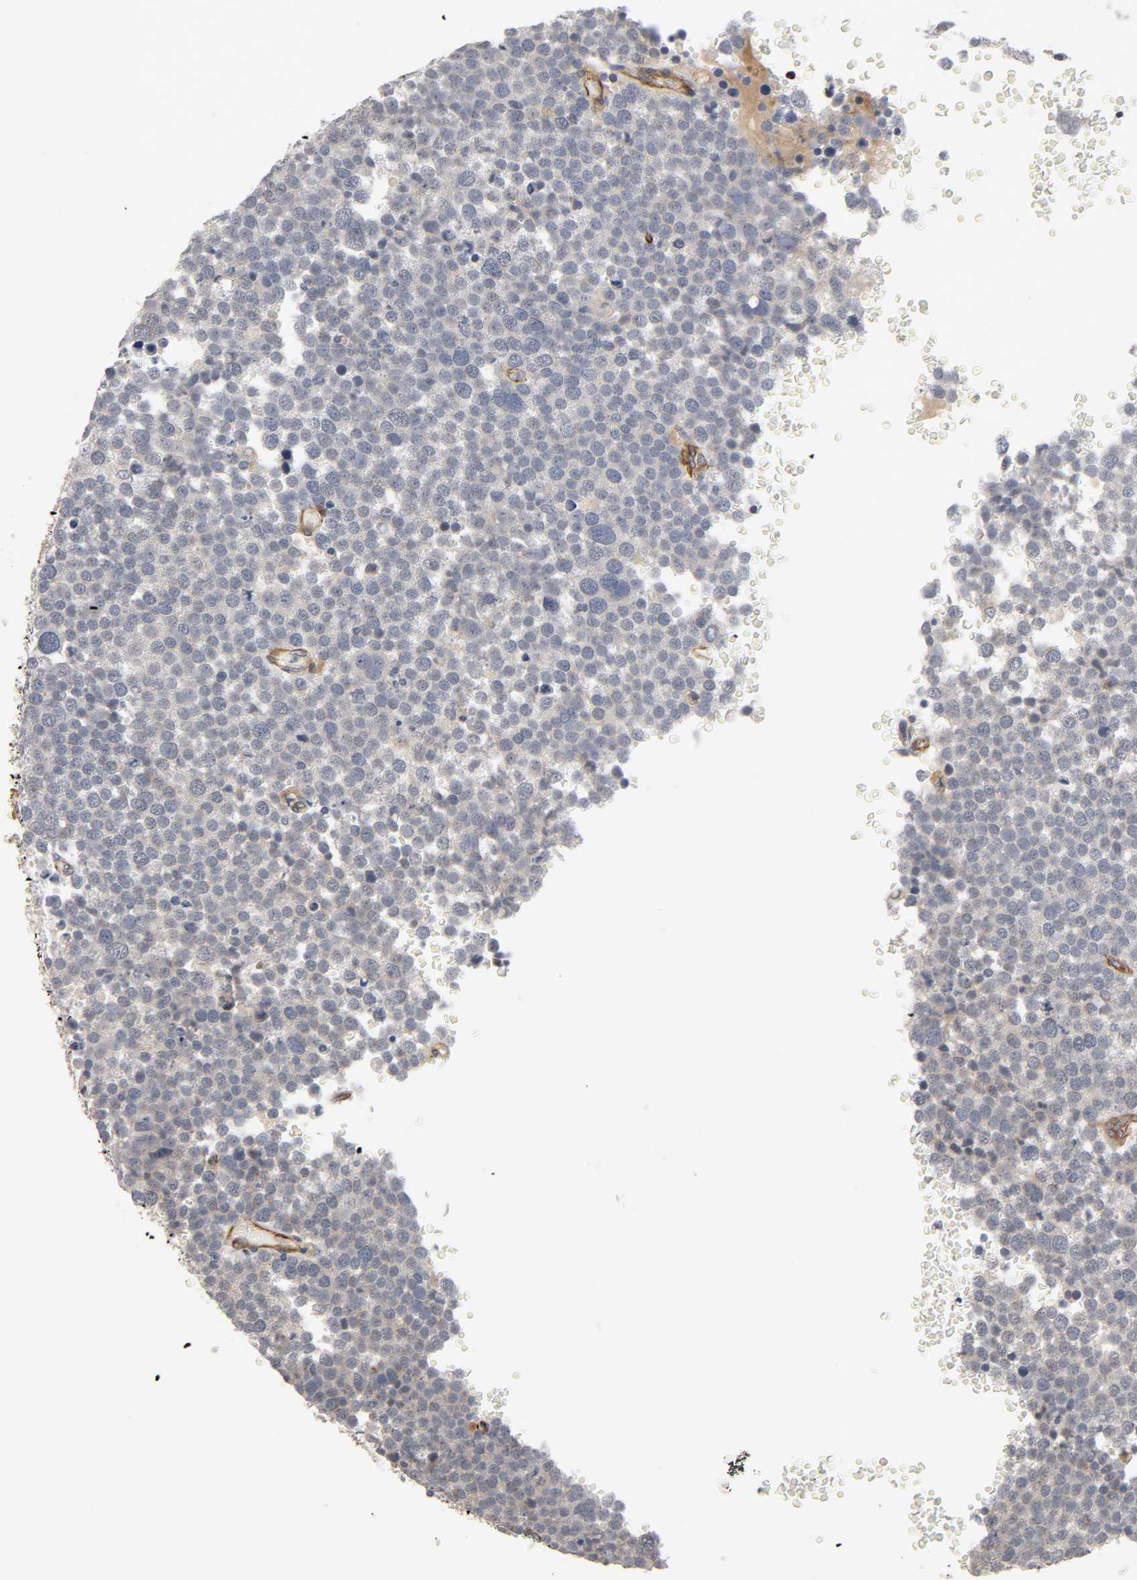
{"staining": {"intensity": "weak", "quantity": ">75%", "location": "cytoplasmic/membranous"}, "tissue": "testis cancer", "cell_type": "Tumor cells", "image_type": "cancer", "snomed": [{"axis": "morphology", "description": "Seminoma, NOS"}, {"axis": "topography", "description": "Testis"}], "caption": "The immunohistochemical stain labels weak cytoplasmic/membranous expression in tumor cells of seminoma (testis) tissue.", "gene": "REEP6", "patient": {"sex": "male", "age": 71}}